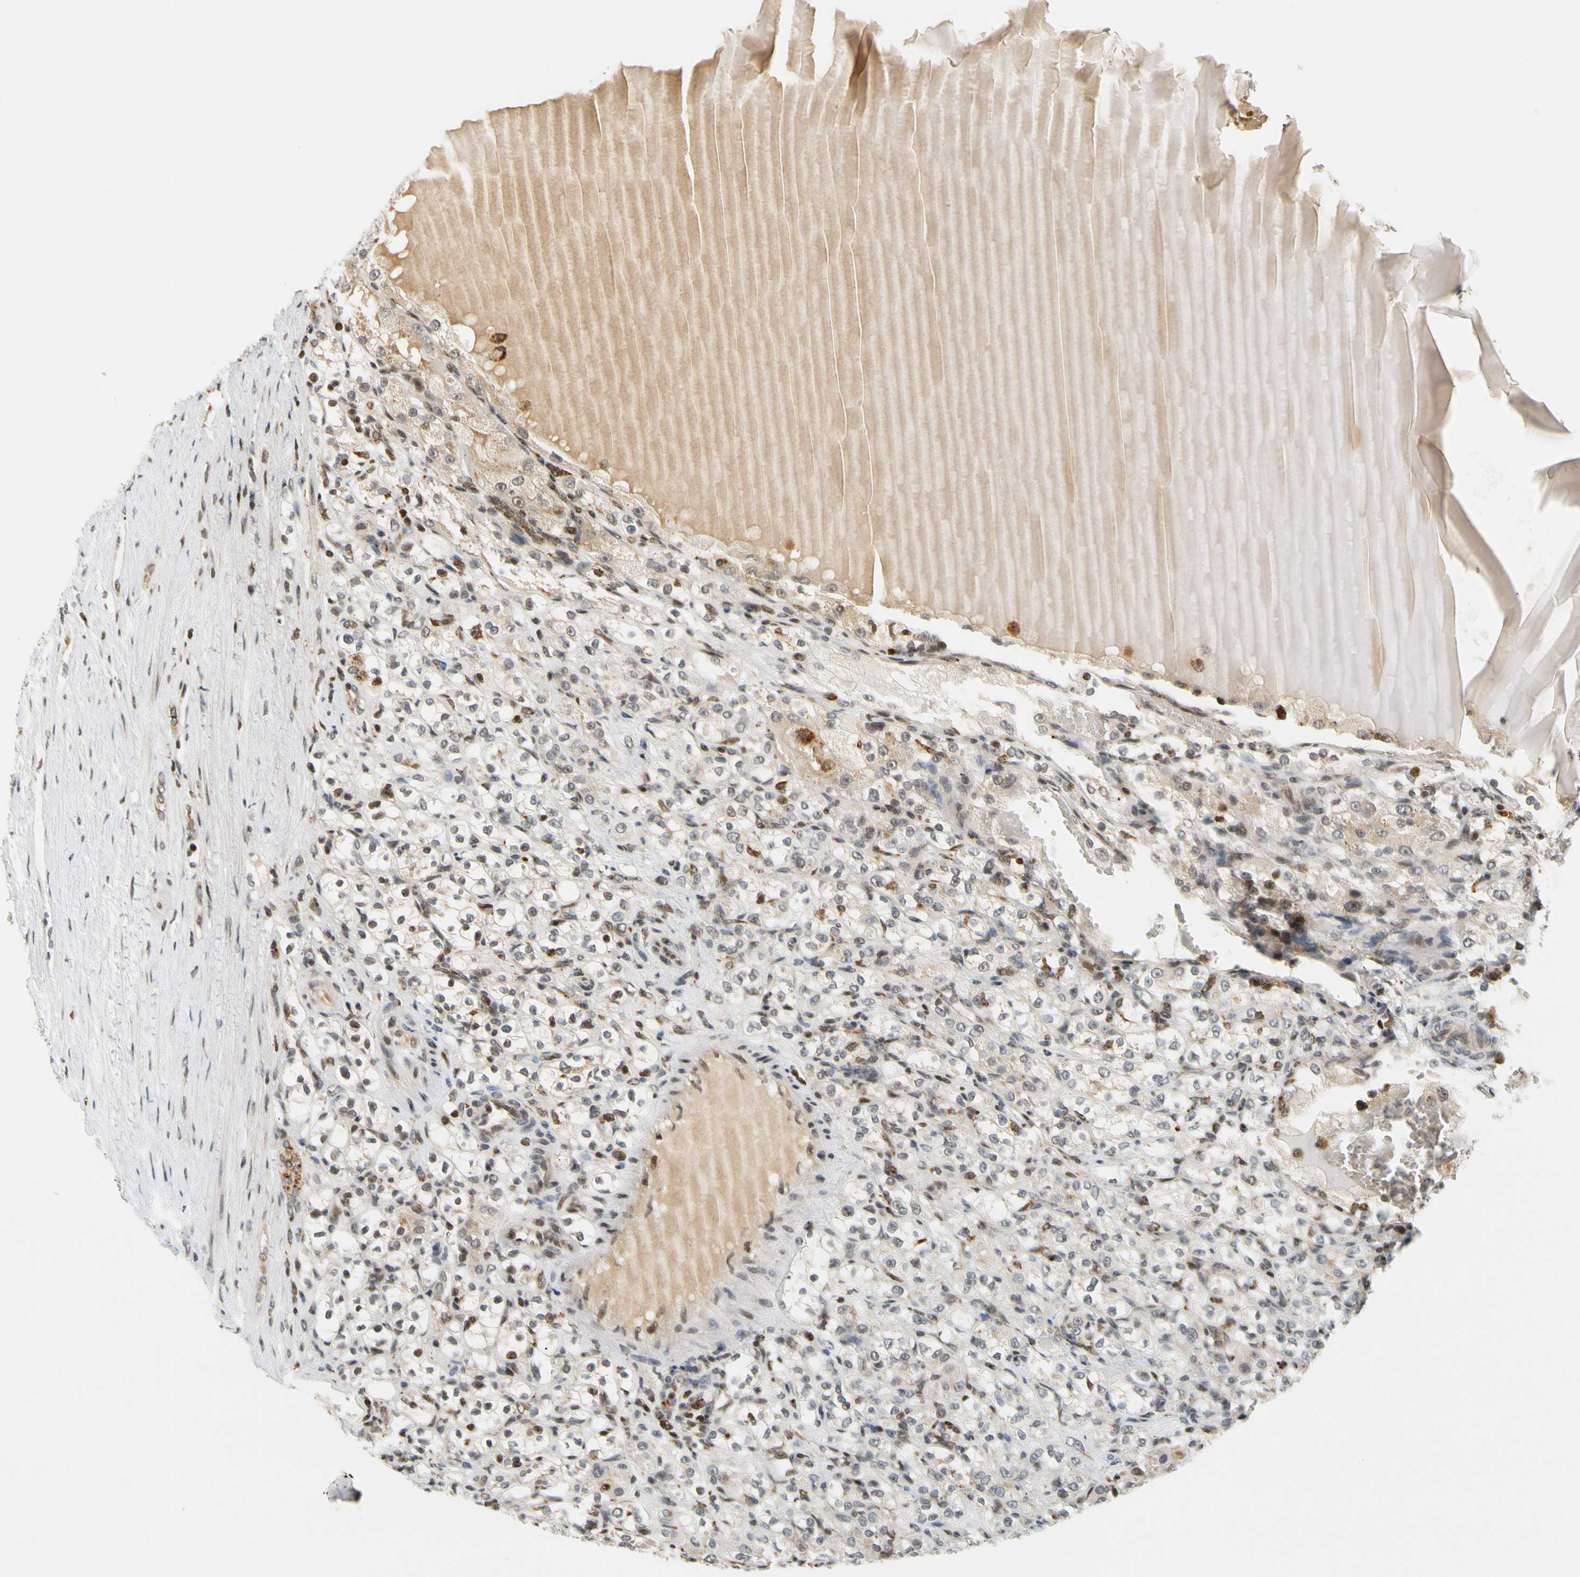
{"staining": {"intensity": "moderate", "quantity": "25%-75%", "location": "cytoplasmic/membranous,nuclear"}, "tissue": "renal cancer", "cell_type": "Tumor cells", "image_type": "cancer", "snomed": [{"axis": "morphology", "description": "Normal tissue, NOS"}, {"axis": "morphology", "description": "Adenocarcinoma, NOS"}, {"axis": "topography", "description": "Kidney"}], "caption": "Protein staining shows moderate cytoplasmic/membranous and nuclear positivity in about 25%-75% of tumor cells in renal cancer (adenocarcinoma). (DAB IHC with brightfield microscopy, high magnification).", "gene": "CDK7", "patient": {"sex": "male", "age": 61}}